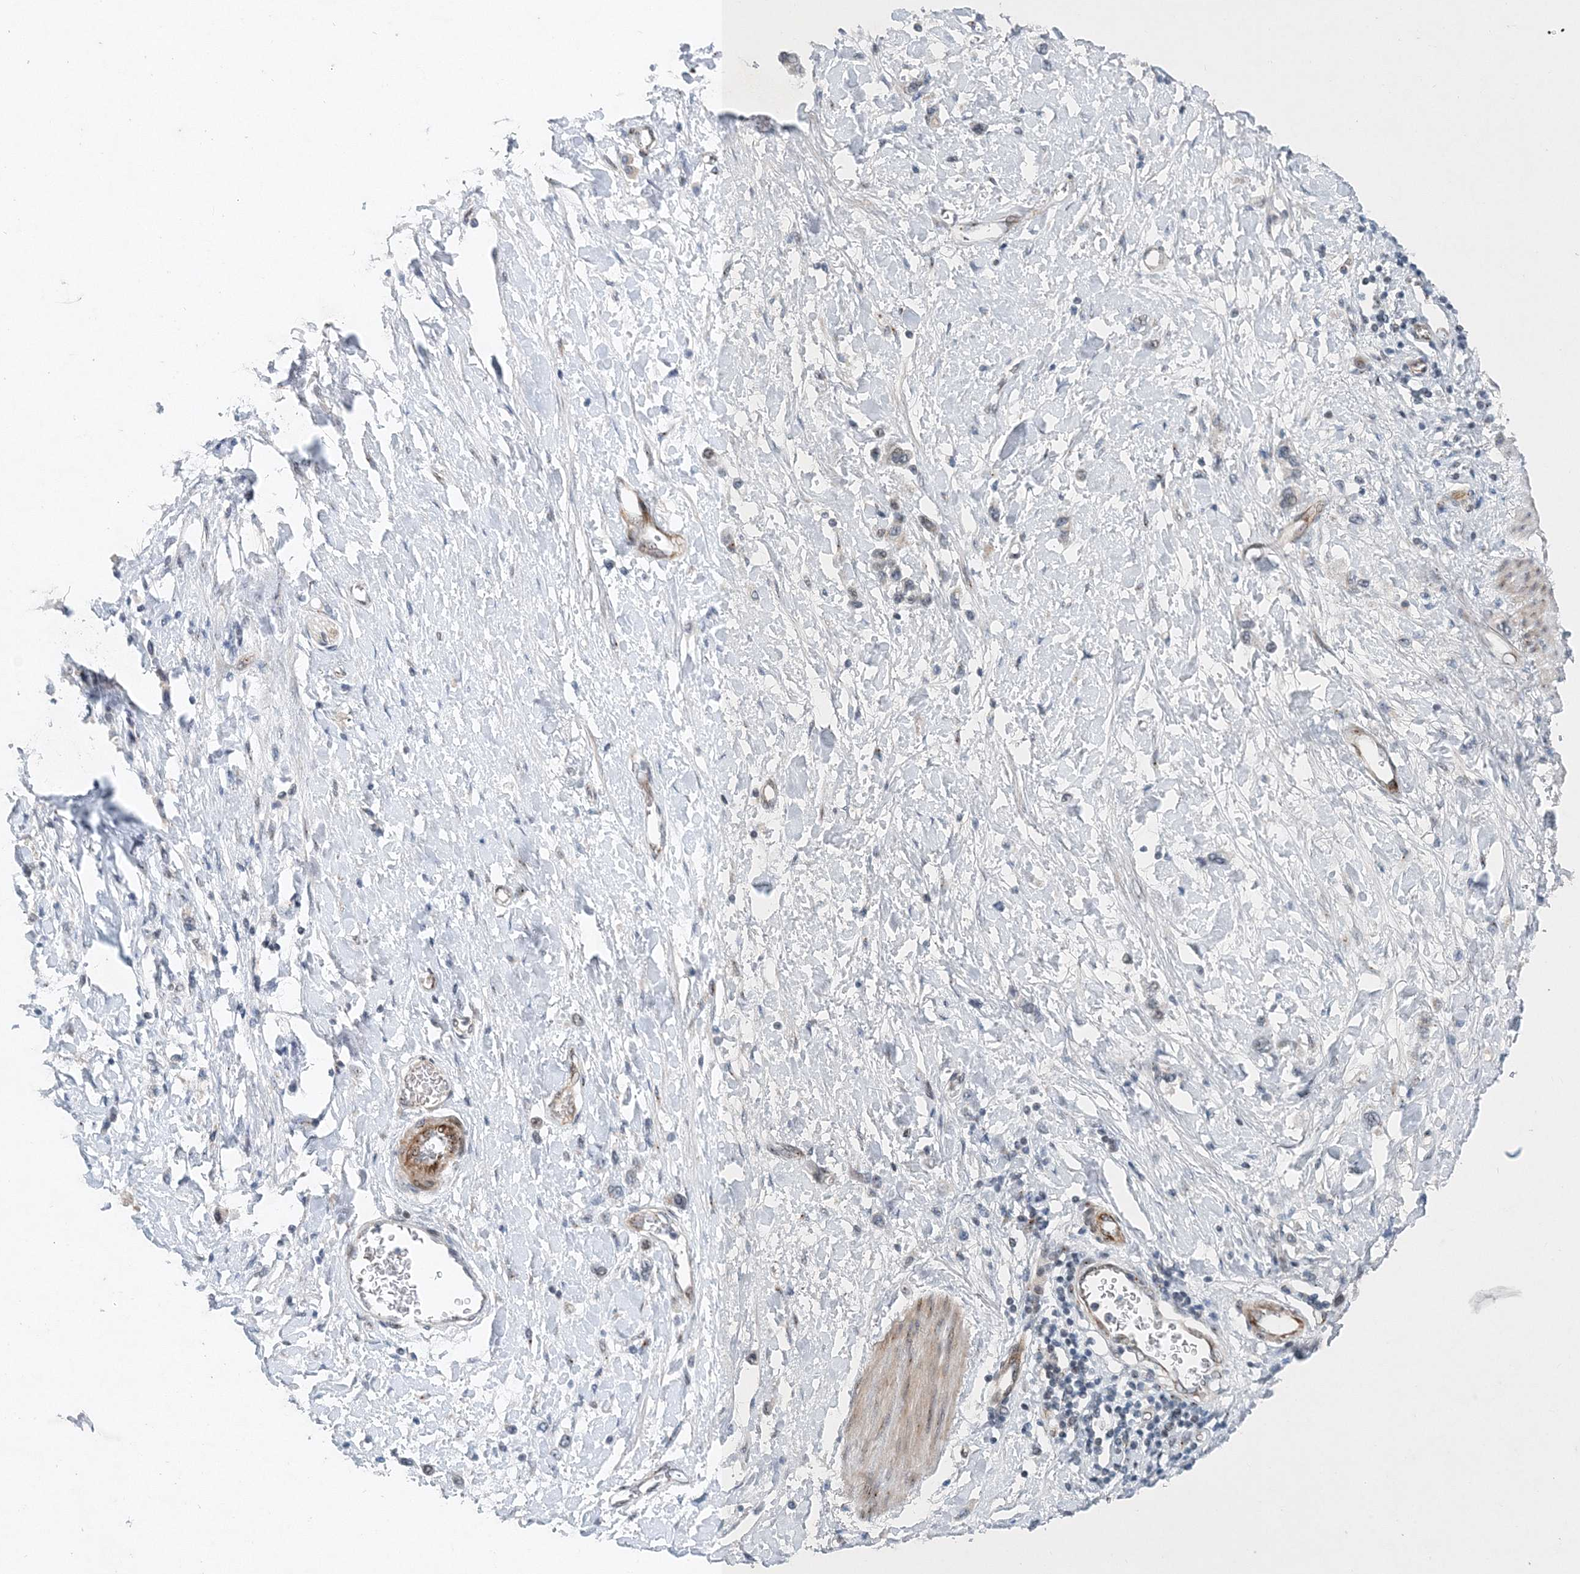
{"staining": {"intensity": "negative", "quantity": "none", "location": "none"}, "tissue": "stomach cancer", "cell_type": "Tumor cells", "image_type": "cancer", "snomed": [{"axis": "morphology", "description": "Adenocarcinoma, NOS"}, {"axis": "topography", "description": "Stomach"}], "caption": "High power microscopy micrograph of an IHC photomicrograph of adenocarcinoma (stomach), revealing no significant positivity in tumor cells. (DAB (3,3'-diaminobenzidine) IHC, high magnification).", "gene": "UIMC1", "patient": {"sex": "female", "age": 65}}